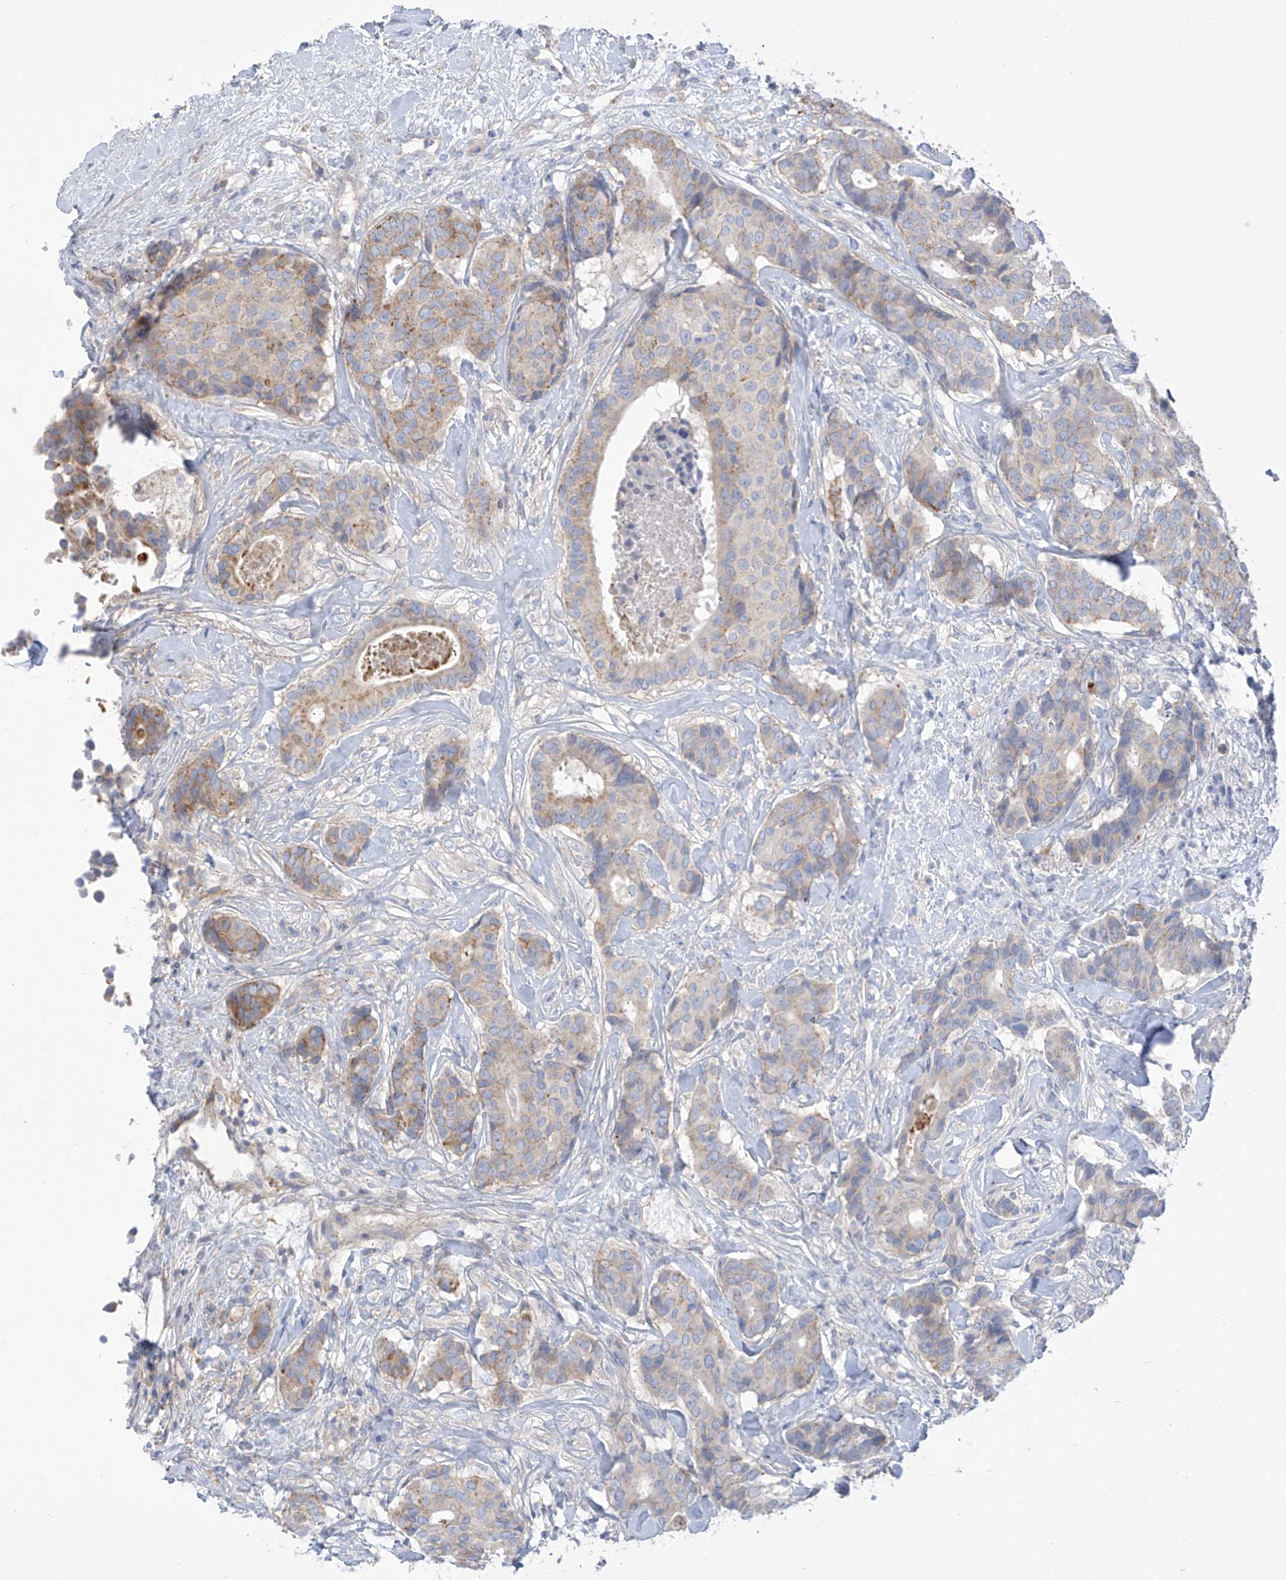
{"staining": {"intensity": "moderate", "quantity": "25%-75%", "location": "cytoplasmic/membranous"}, "tissue": "breast cancer", "cell_type": "Tumor cells", "image_type": "cancer", "snomed": [{"axis": "morphology", "description": "Duct carcinoma"}, {"axis": "topography", "description": "Breast"}], "caption": "Immunohistochemical staining of breast cancer (invasive ductal carcinoma) exhibits medium levels of moderate cytoplasmic/membranous expression in about 25%-75% of tumor cells.", "gene": "FABP2", "patient": {"sex": "female", "age": 75}}